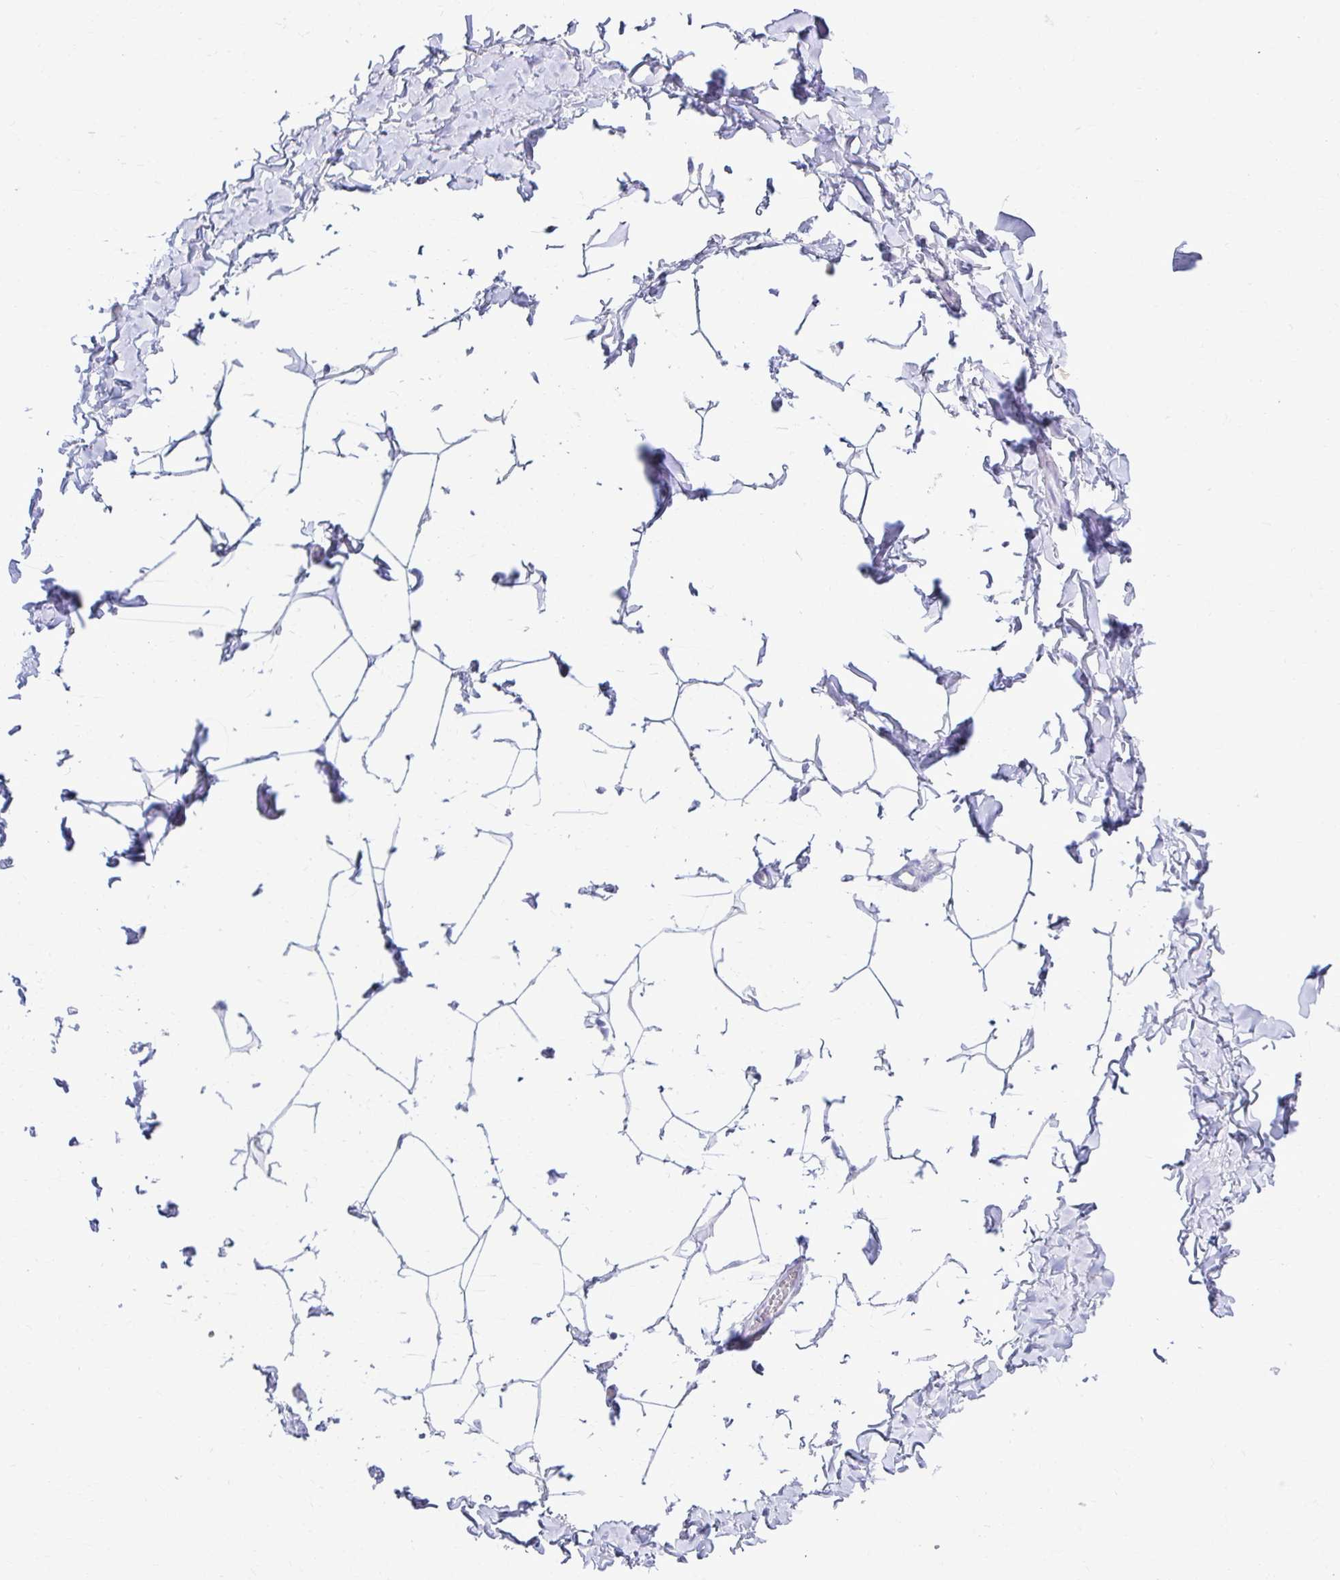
{"staining": {"intensity": "negative", "quantity": "none", "location": "none"}, "tissue": "adipose tissue", "cell_type": "Adipocytes", "image_type": "normal", "snomed": [{"axis": "morphology", "description": "Normal tissue, NOS"}, {"axis": "topography", "description": "Soft tissue"}, {"axis": "topography", "description": "Adipose tissue"}, {"axis": "topography", "description": "Vascular tissue"}, {"axis": "topography", "description": "Peripheral nerve tissue"}], "caption": "A high-resolution photomicrograph shows IHC staining of unremarkable adipose tissue, which exhibits no significant expression in adipocytes.", "gene": "ATP4B", "patient": {"sex": "male", "age": 29}}